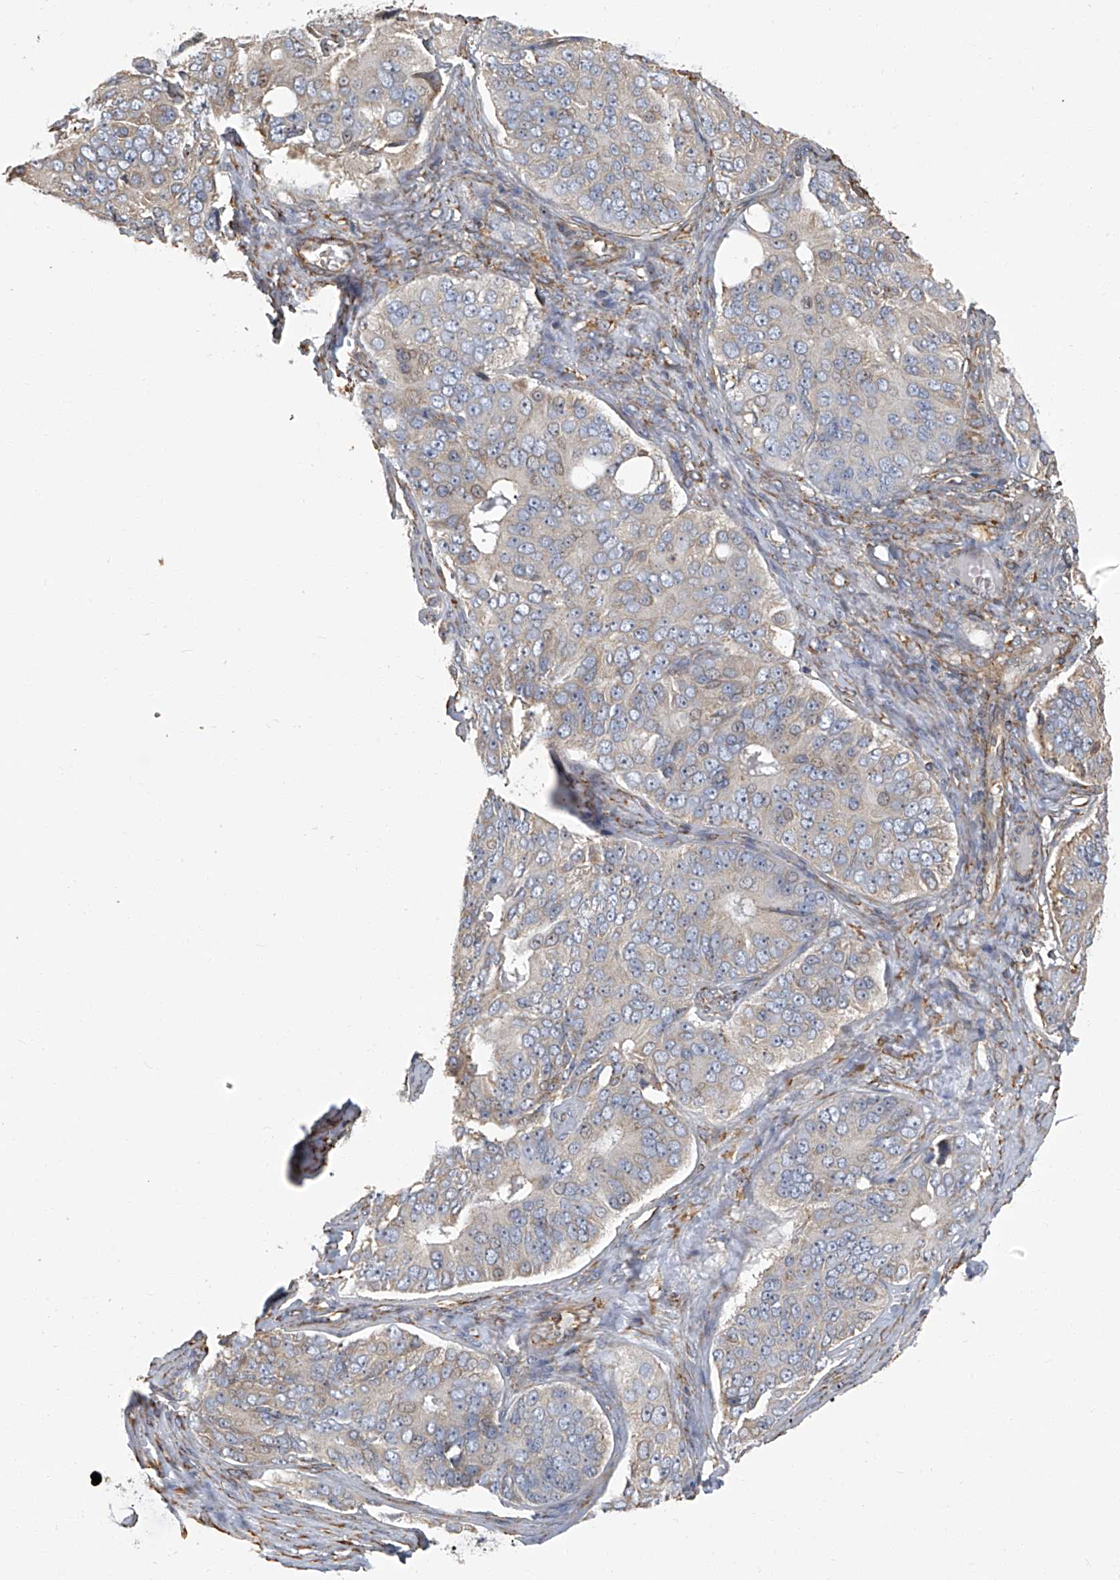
{"staining": {"intensity": "weak", "quantity": "<25%", "location": "cytoplasmic/membranous"}, "tissue": "ovarian cancer", "cell_type": "Tumor cells", "image_type": "cancer", "snomed": [{"axis": "morphology", "description": "Carcinoma, endometroid"}, {"axis": "topography", "description": "Ovary"}], "caption": "IHC photomicrograph of neoplastic tissue: ovarian cancer stained with DAB (3,3'-diaminobenzidine) reveals no significant protein positivity in tumor cells.", "gene": "SEPTIN7", "patient": {"sex": "female", "age": 51}}